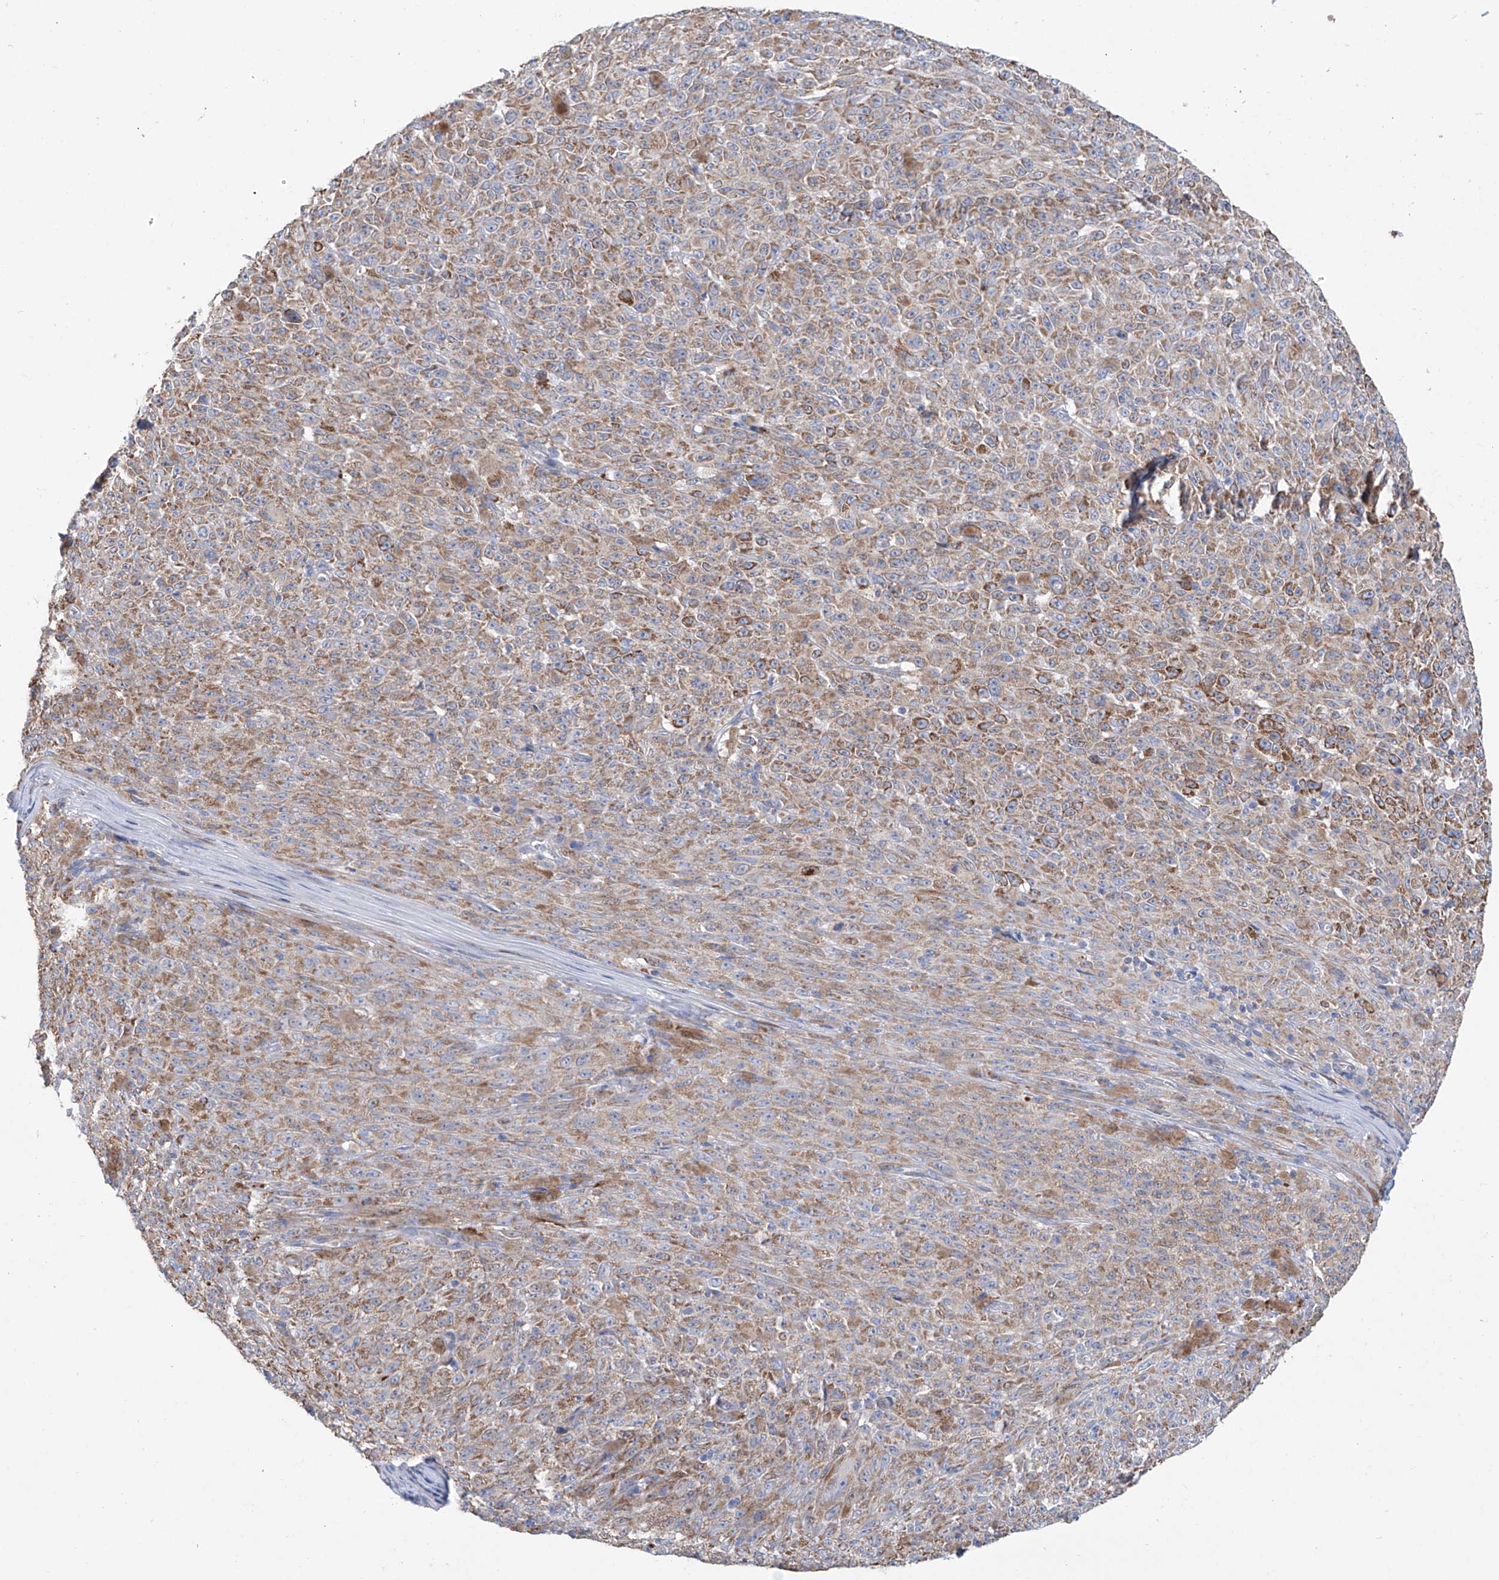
{"staining": {"intensity": "moderate", "quantity": ">75%", "location": "cytoplasmic/membranous"}, "tissue": "melanoma", "cell_type": "Tumor cells", "image_type": "cancer", "snomed": [{"axis": "morphology", "description": "Malignant melanoma, NOS"}, {"axis": "topography", "description": "Skin"}], "caption": "Malignant melanoma stained for a protein (brown) displays moderate cytoplasmic/membranous positive staining in approximately >75% of tumor cells.", "gene": "ALDH6A1", "patient": {"sex": "female", "age": 82}}